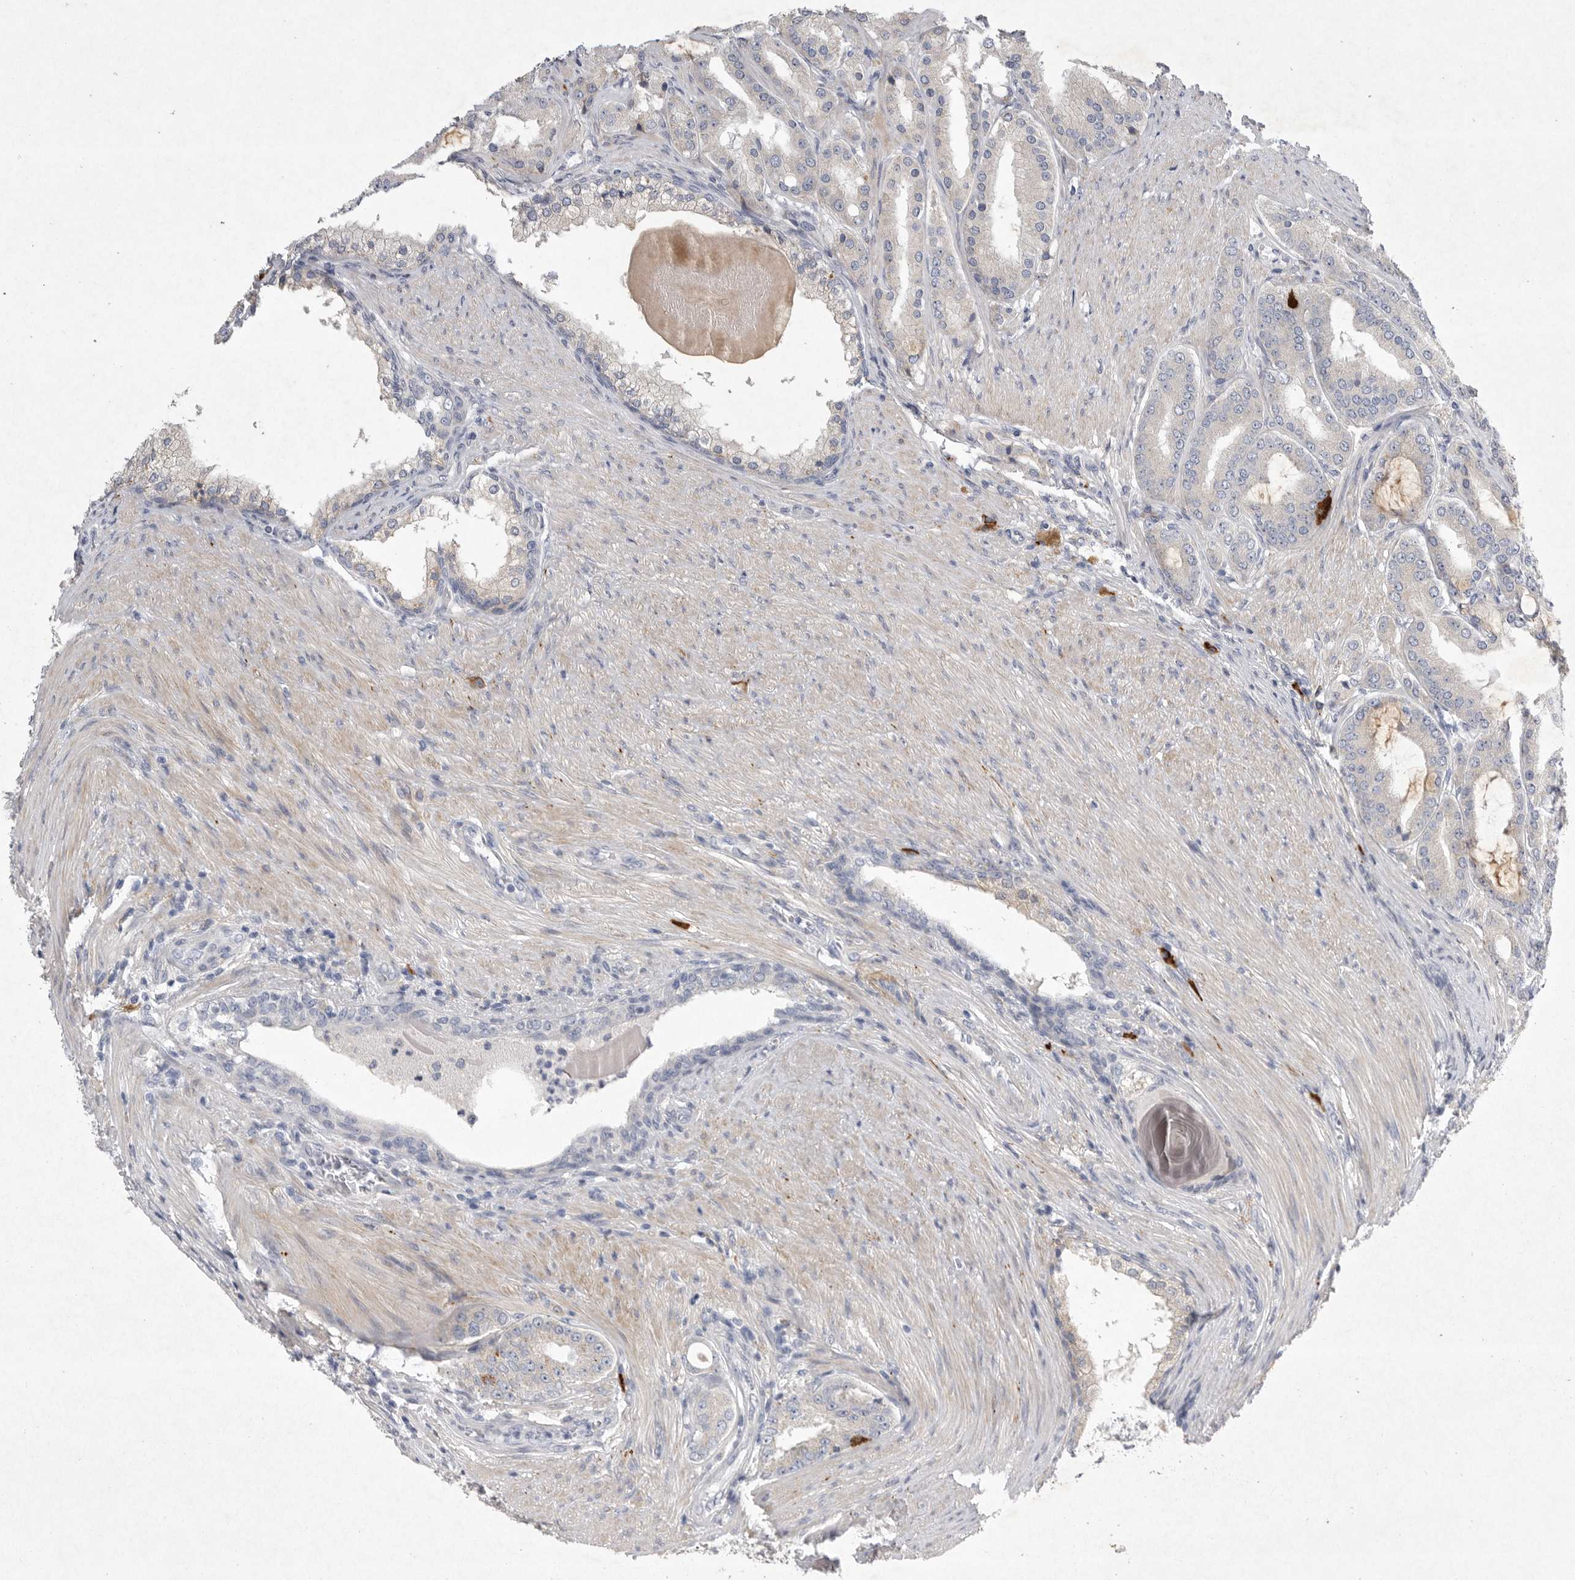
{"staining": {"intensity": "negative", "quantity": "none", "location": "none"}, "tissue": "prostate cancer", "cell_type": "Tumor cells", "image_type": "cancer", "snomed": [{"axis": "morphology", "description": "Adenocarcinoma, High grade"}, {"axis": "topography", "description": "Prostate"}], "caption": "Immunohistochemistry (IHC) micrograph of human prostate cancer (adenocarcinoma (high-grade)) stained for a protein (brown), which exhibits no staining in tumor cells. Nuclei are stained in blue.", "gene": "EDEM3", "patient": {"sex": "male", "age": 60}}